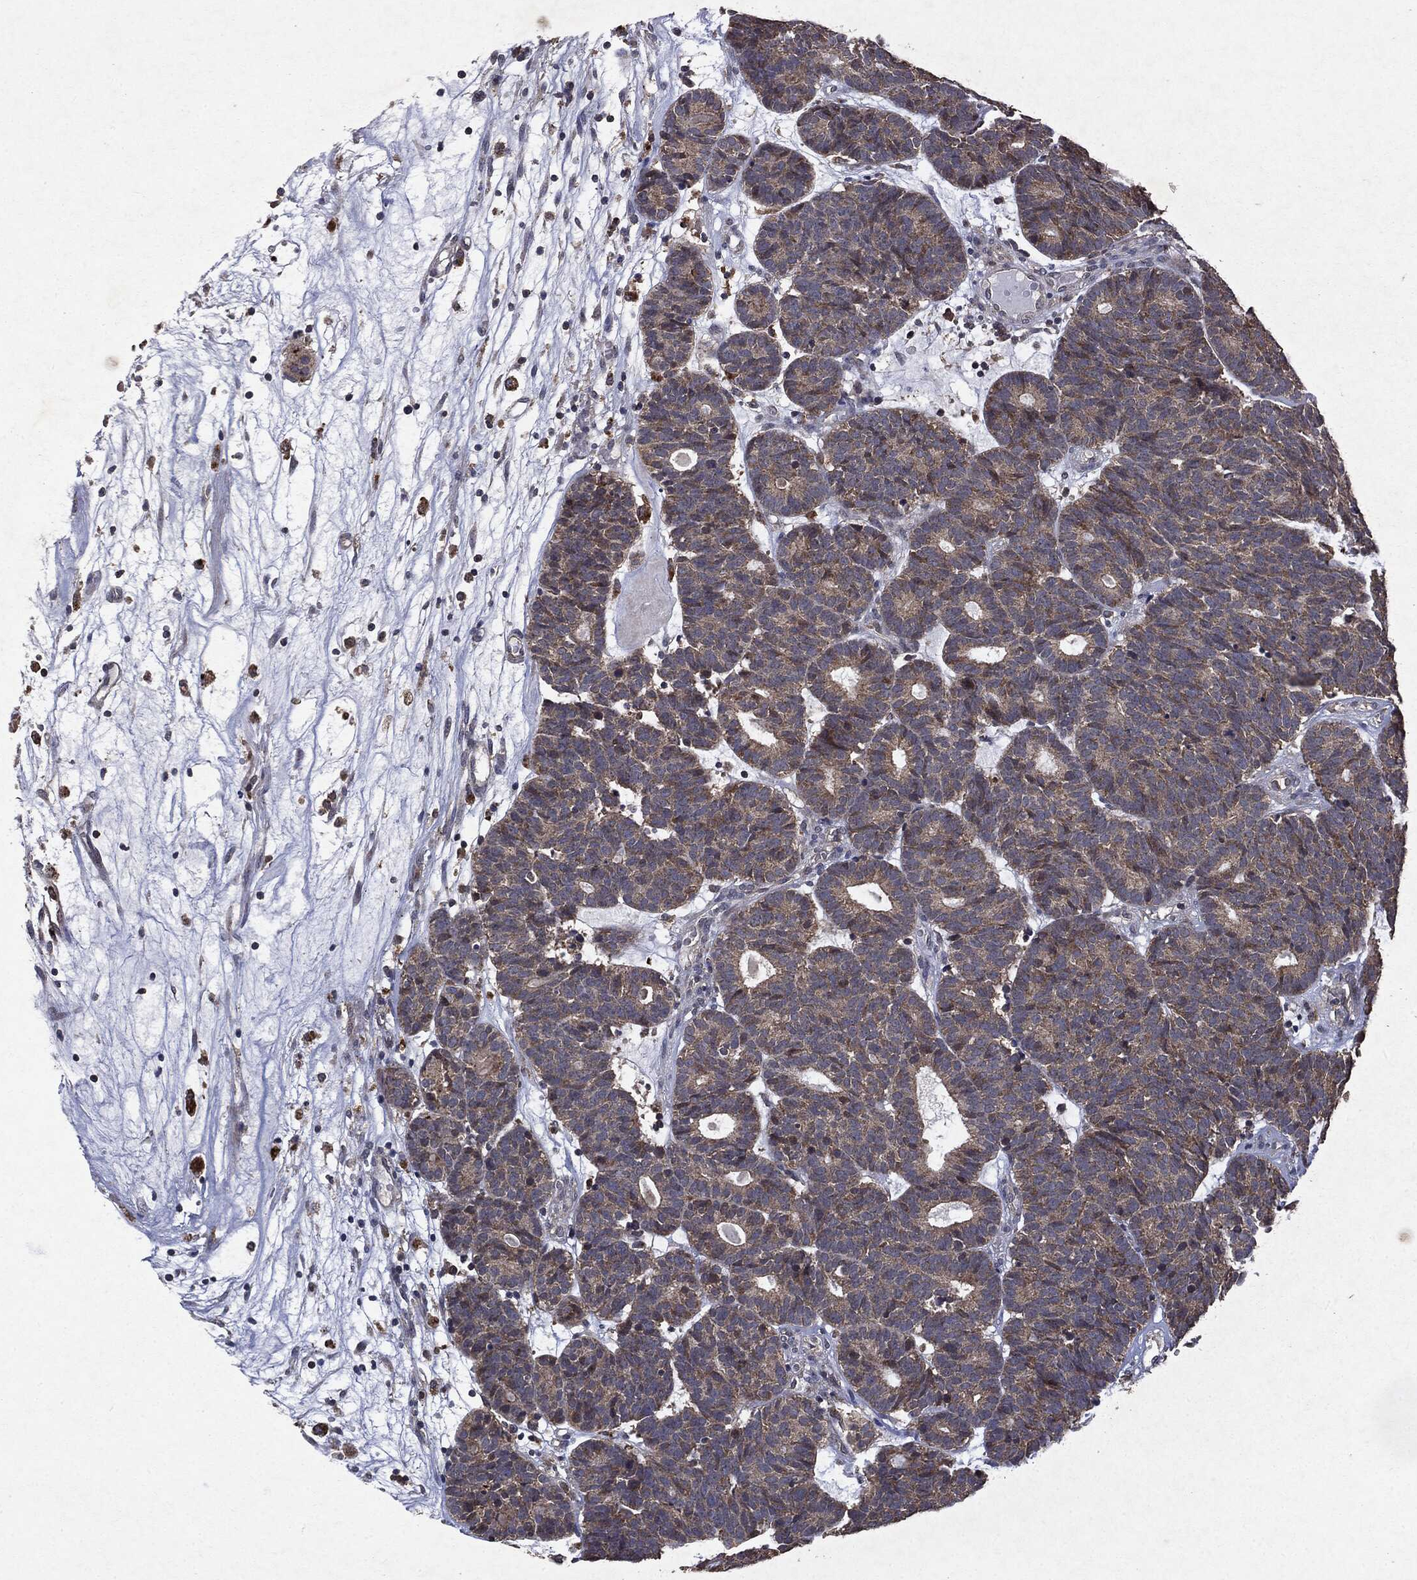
{"staining": {"intensity": "moderate", "quantity": "25%-75%", "location": "cytoplasmic/membranous"}, "tissue": "head and neck cancer", "cell_type": "Tumor cells", "image_type": "cancer", "snomed": [{"axis": "morphology", "description": "Adenocarcinoma, NOS"}, {"axis": "topography", "description": "Head-Neck"}], "caption": "Human head and neck cancer stained with a protein marker reveals moderate staining in tumor cells.", "gene": "PTEN", "patient": {"sex": "female", "age": 81}}